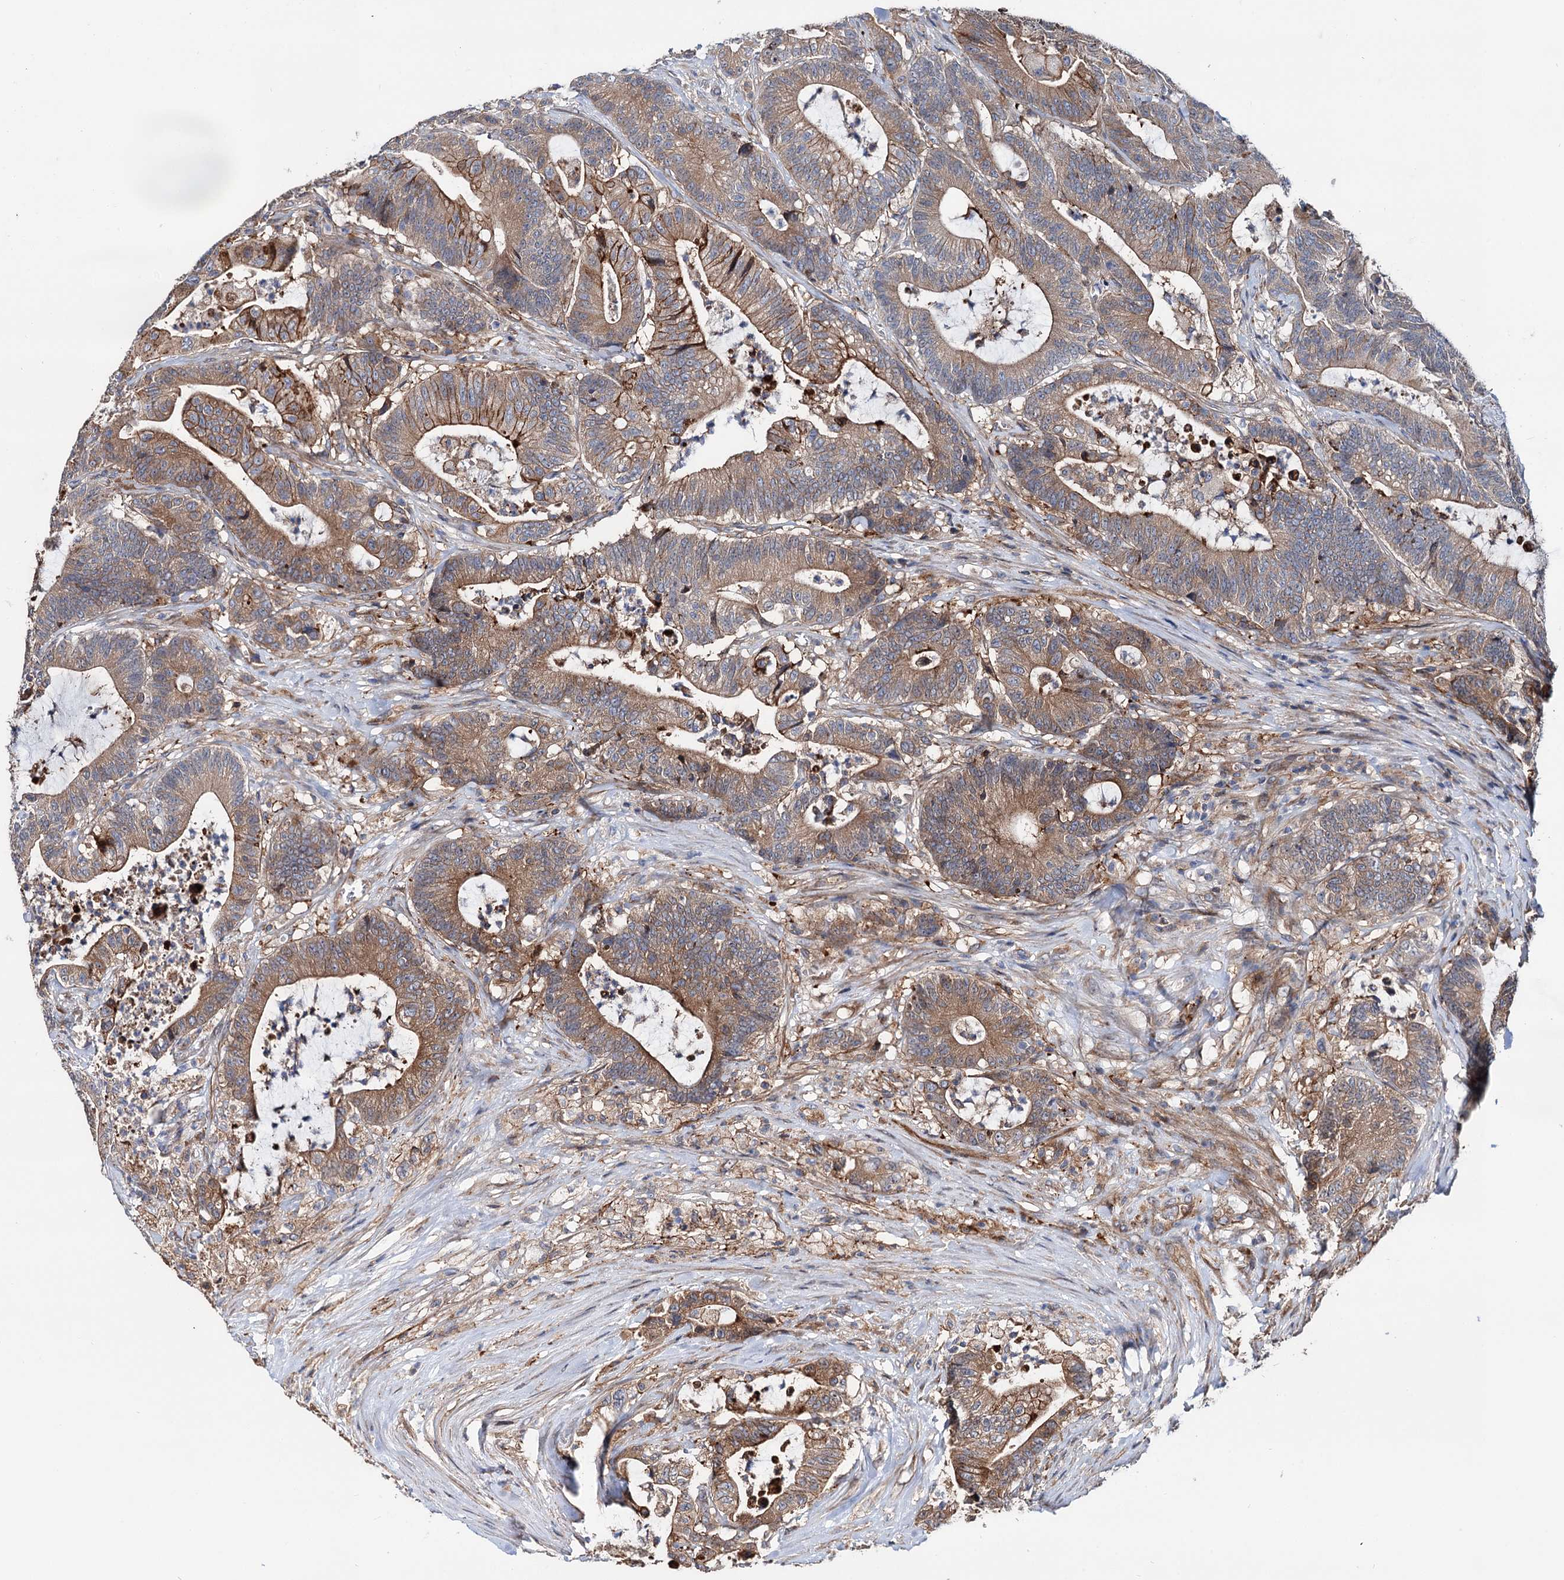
{"staining": {"intensity": "moderate", "quantity": ">75%", "location": "cytoplasmic/membranous"}, "tissue": "colorectal cancer", "cell_type": "Tumor cells", "image_type": "cancer", "snomed": [{"axis": "morphology", "description": "Adenocarcinoma, NOS"}, {"axis": "topography", "description": "Colon"}], "caption": "This is an image of IHC staining of adenocarcinoma (colorectal), which shows moderate positivity in the cytoplasmic/membranous of tumor cells.", "gene": "PTDSS2", "patient": {"sex": "female", "age": 84}}